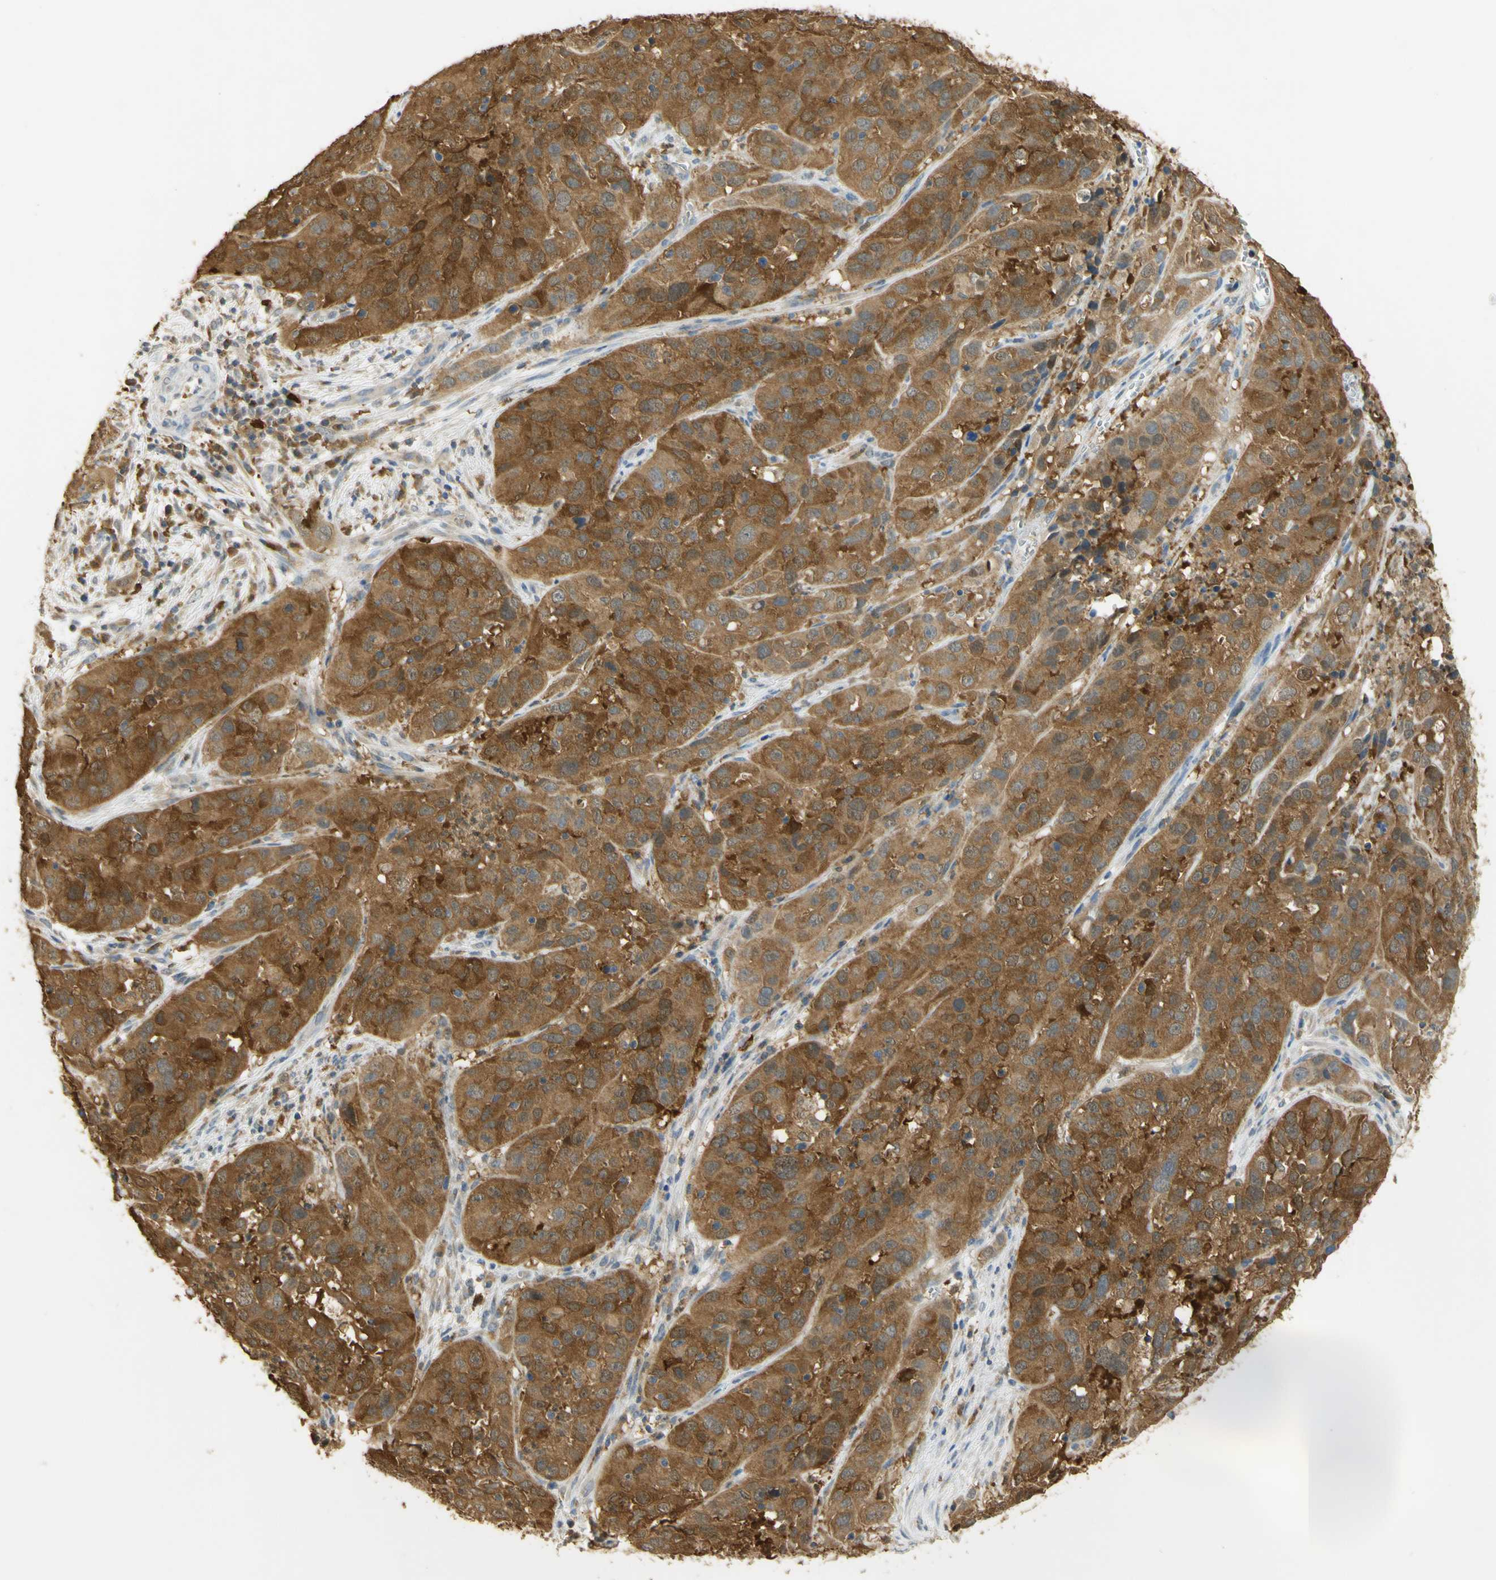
{"staining": {"intensity": "strong", "quantity": ">75%", "location": "cytoplasmic/membranous"}, "tissue": "cervical cancer", "cell_type": "Tumor cells", "image_type": "cancer", "snomed": [{"axis": "morphology", "description": "Squamous cell carcinoma, NOS"}, {"axis": "topography", "description": "Cervix"}], "caption": "High-magnification brightfield microscopy of squamous cell carcinoma (cervical) stained with DAB (3,3'-diaminobenzidine) (brown) and counterstained with hematoxylin (blue). tumor cells exhibit strong cytoplasmic/membranous staining is seen in about>75% of cells. (DAB = brown stain, brightfield microscopy at high magnification).", "gene": "PAK1", "patient": {"sex": "female", "age": 32}}